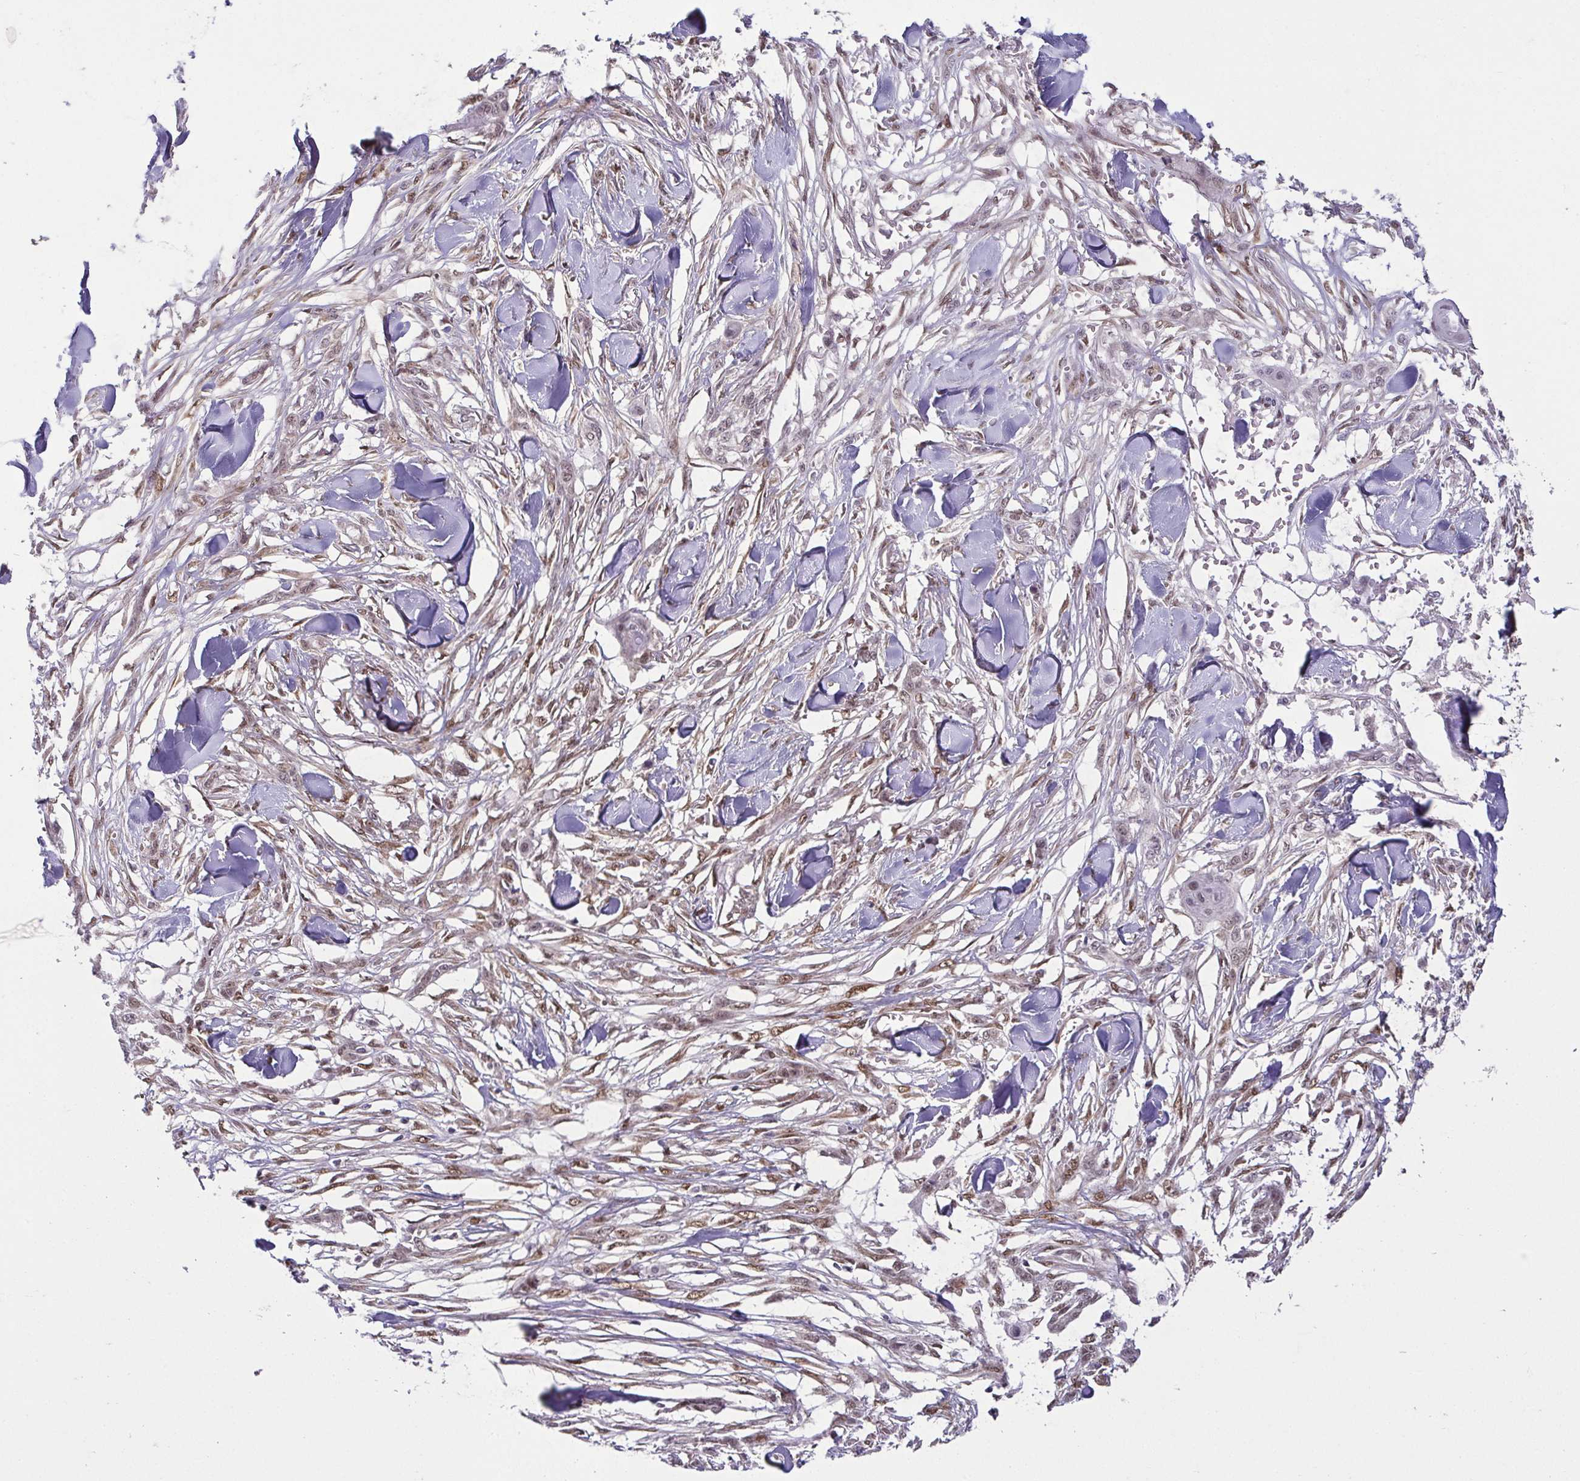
{"staining": {"intensity": "weak", "quantity": ">75%", "location": "nuclear"}, "tissue": "skin cancer", "cell_type": "Tumor cells", "image_type": "cancer", "snomed": [{"axis": "morphology", "description": "Squamous cell carcinoma, NOS"}, {"axis": "topography", "description": "Skin"}], "caption": "Tumor cells display weak nuclear positivity in about >75% of cells in skin cancer (squamous cell carcinoma). (DAB IHC, brown staining for protein, blue staining for nuclei).", "gene": "RBM3", "patient": {"sex": "female", "age": 59}}